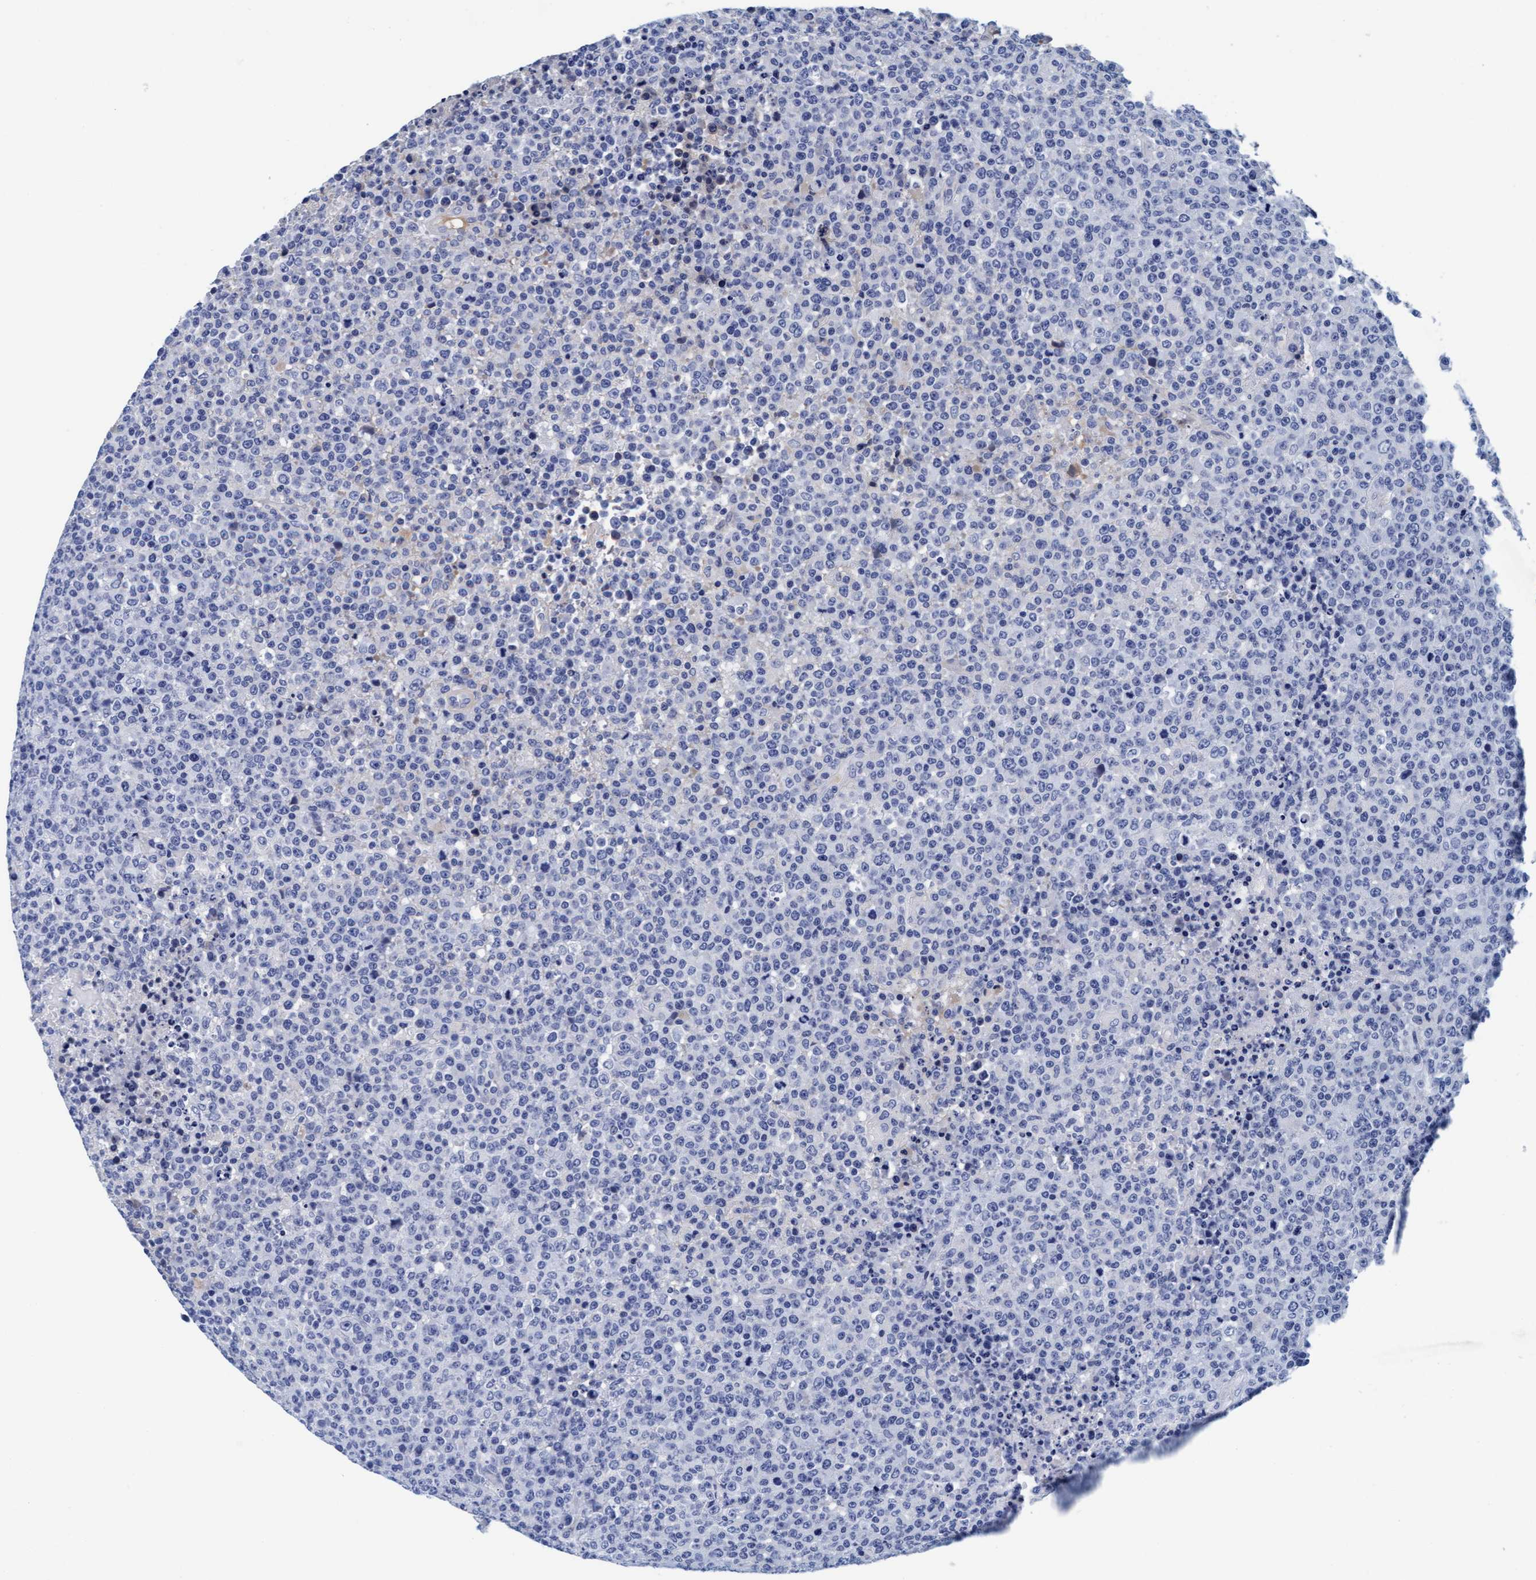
{"staining": {"intensity": "negative", "quantity": "none", "location": "none"}, "tissue": "lymphoma", "cell_type": "Tumor cells", "image_type": "cancer", "snomed": [{"axis": "morphology", "description": "Malignant lymphoma, non-Hodgkin's type, High grade"}, {"axis": "topography", "description": "Lymph node"}], "caption": "Photomicrograph shows no protein positivity in tumor cells of lymphoma tissue. The staining was performed using DAB to visualize the protein expression in brown, while the nuclei were stained in blue with hematoxylin (Magnification: 20x).", "gene": "ARSG", "patient": {"sex": "male", "age": 13}}